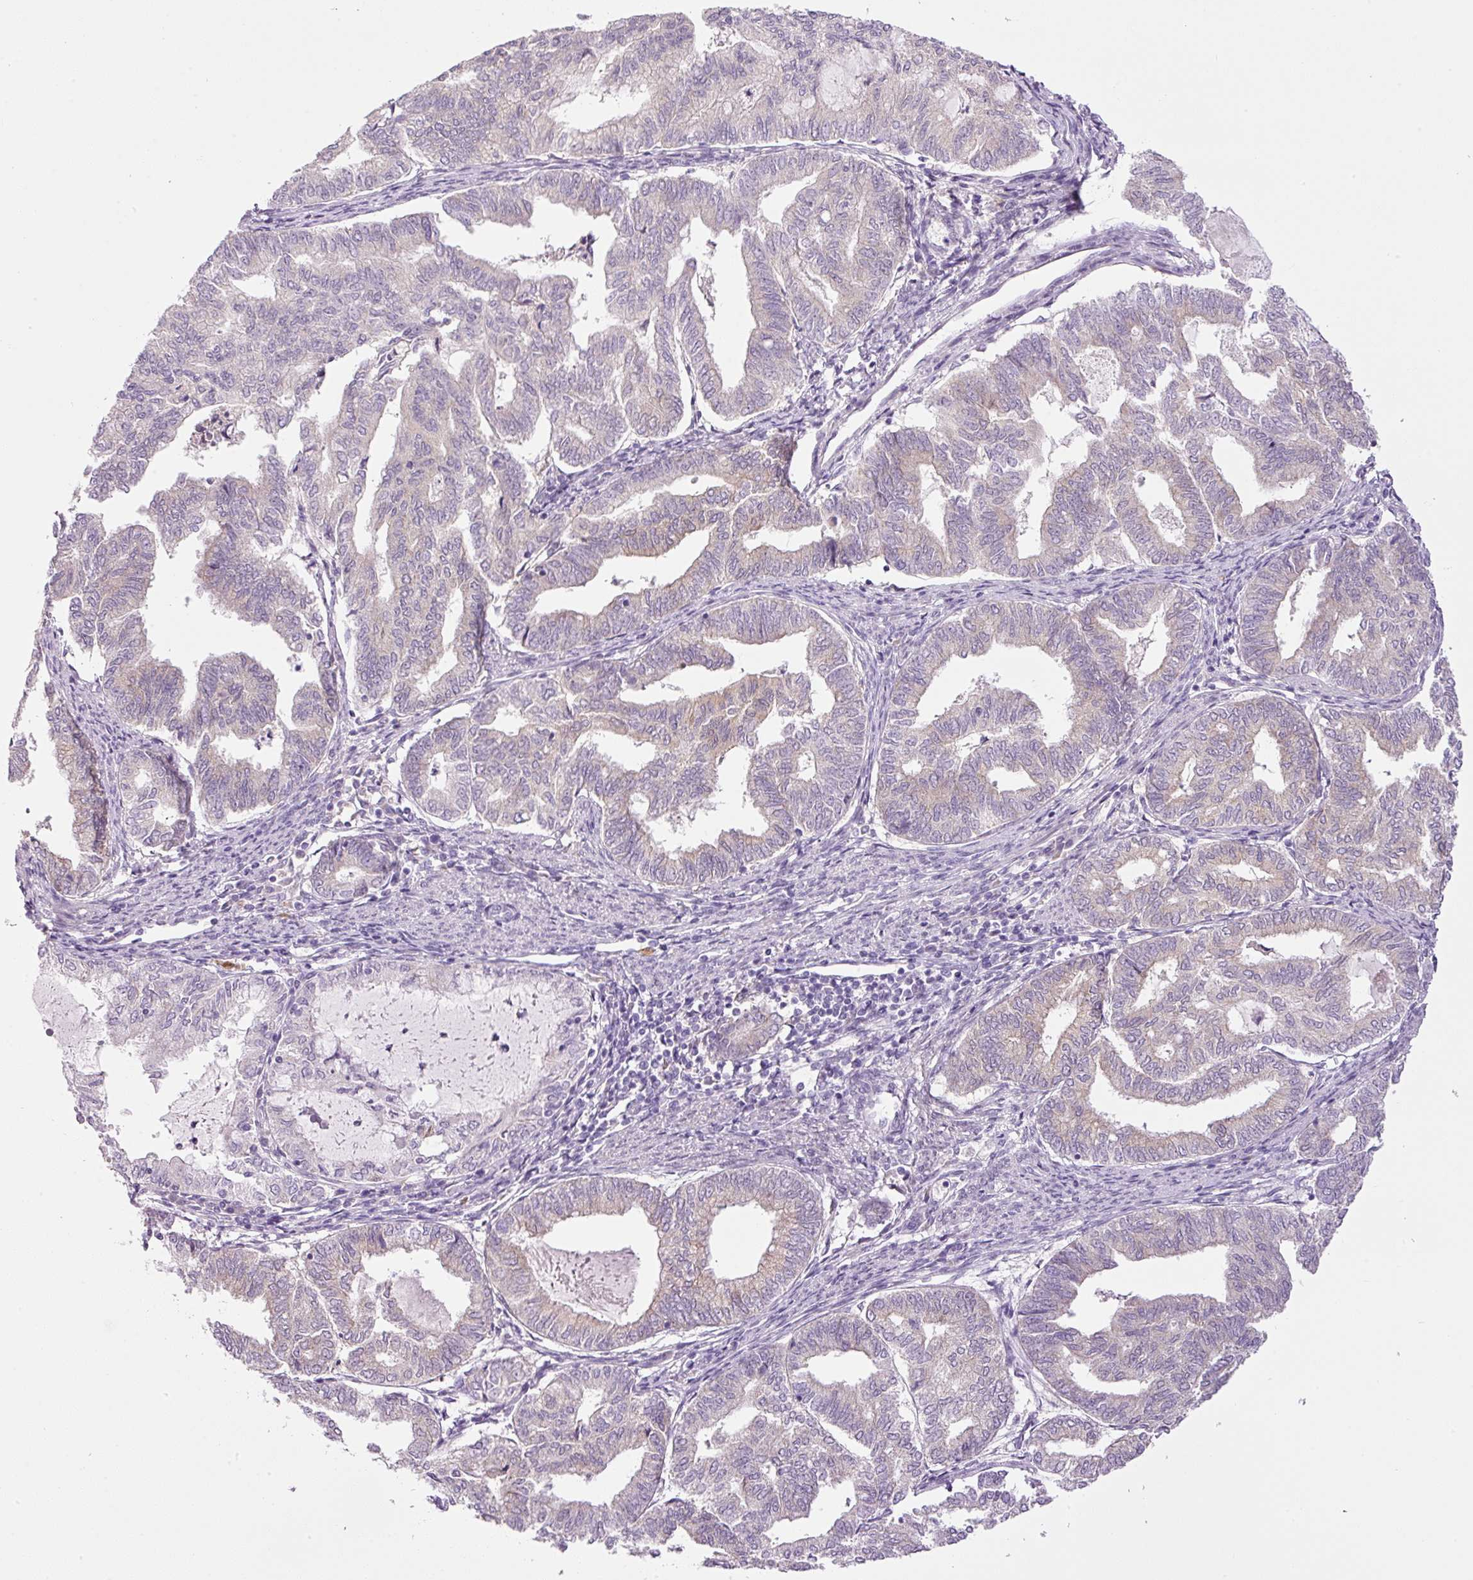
{"staining": {"intensity": "negative", "quantity": "none", "location": "none"}, "tissue": "endometrial cancer", "cell_type": "Tumor cells", "image_type": "cancer", "snomed": [{"axis": "morphology", "description": "Adenocarcinoma, NOS"}, {"axis": "topography", "description": "Endometrium"}], "caption": "Tumor cells are negative for brown protein staining in adenocarcinoma (endometrial).", "gene": "SRC", "patient": {"sex": "female", "age": 79}}